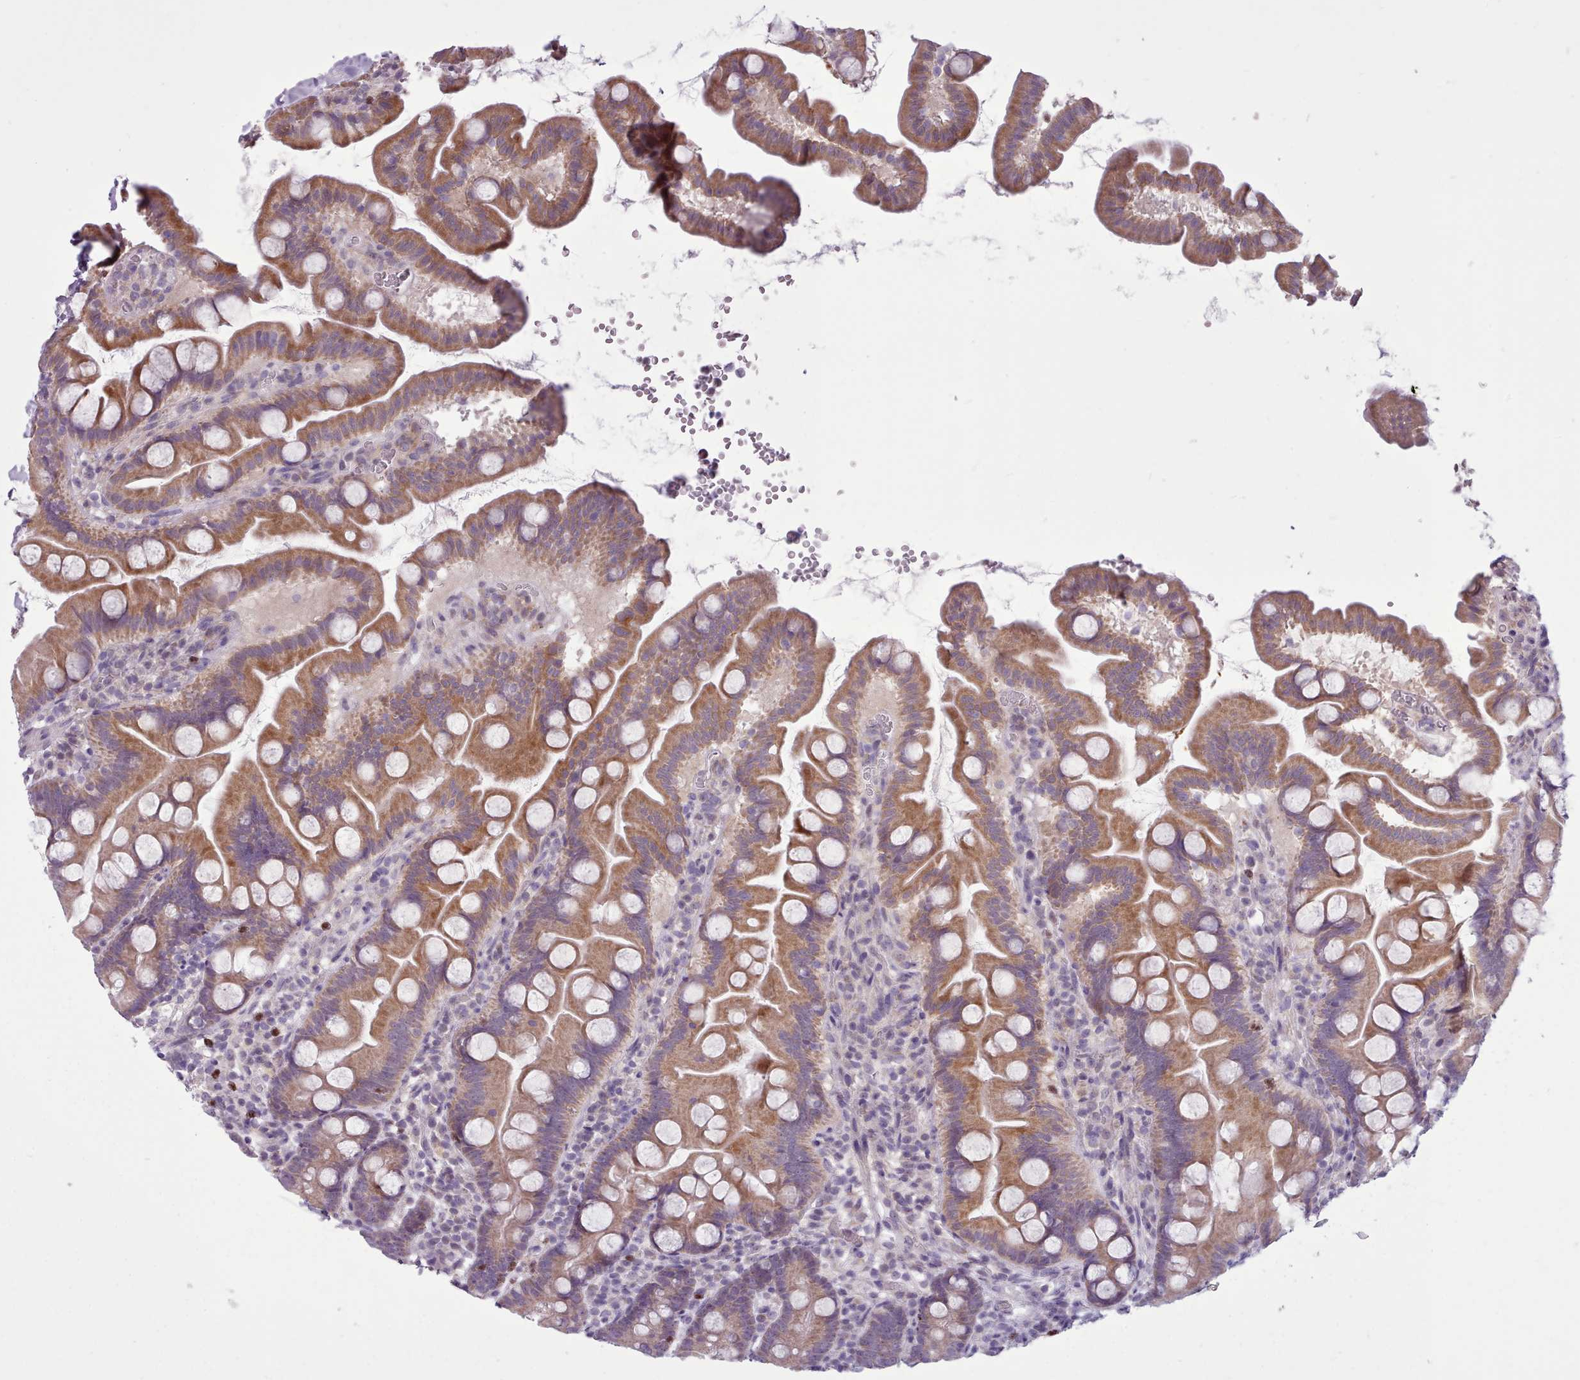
{"staining": {"intensity": "moderate", "quantity": ">75%", "location": "cytoplasmic/membranous"}, "tissue": "small intestine", "cell_type": "Glandular cells", "image_type": "normal", "snomed": [{"axis": "morphology", "description": "Normal tissue, NOS"}, {"axis": "topography", "description": "Small intestine"}], "caption": "Small intestine stained with a brown dye shows moderate cytoplasmic/membranous positive expression in about >75% of glandular cells.", "gene": "SLURP1", "patient": {"sex": "female", "age": 68}}